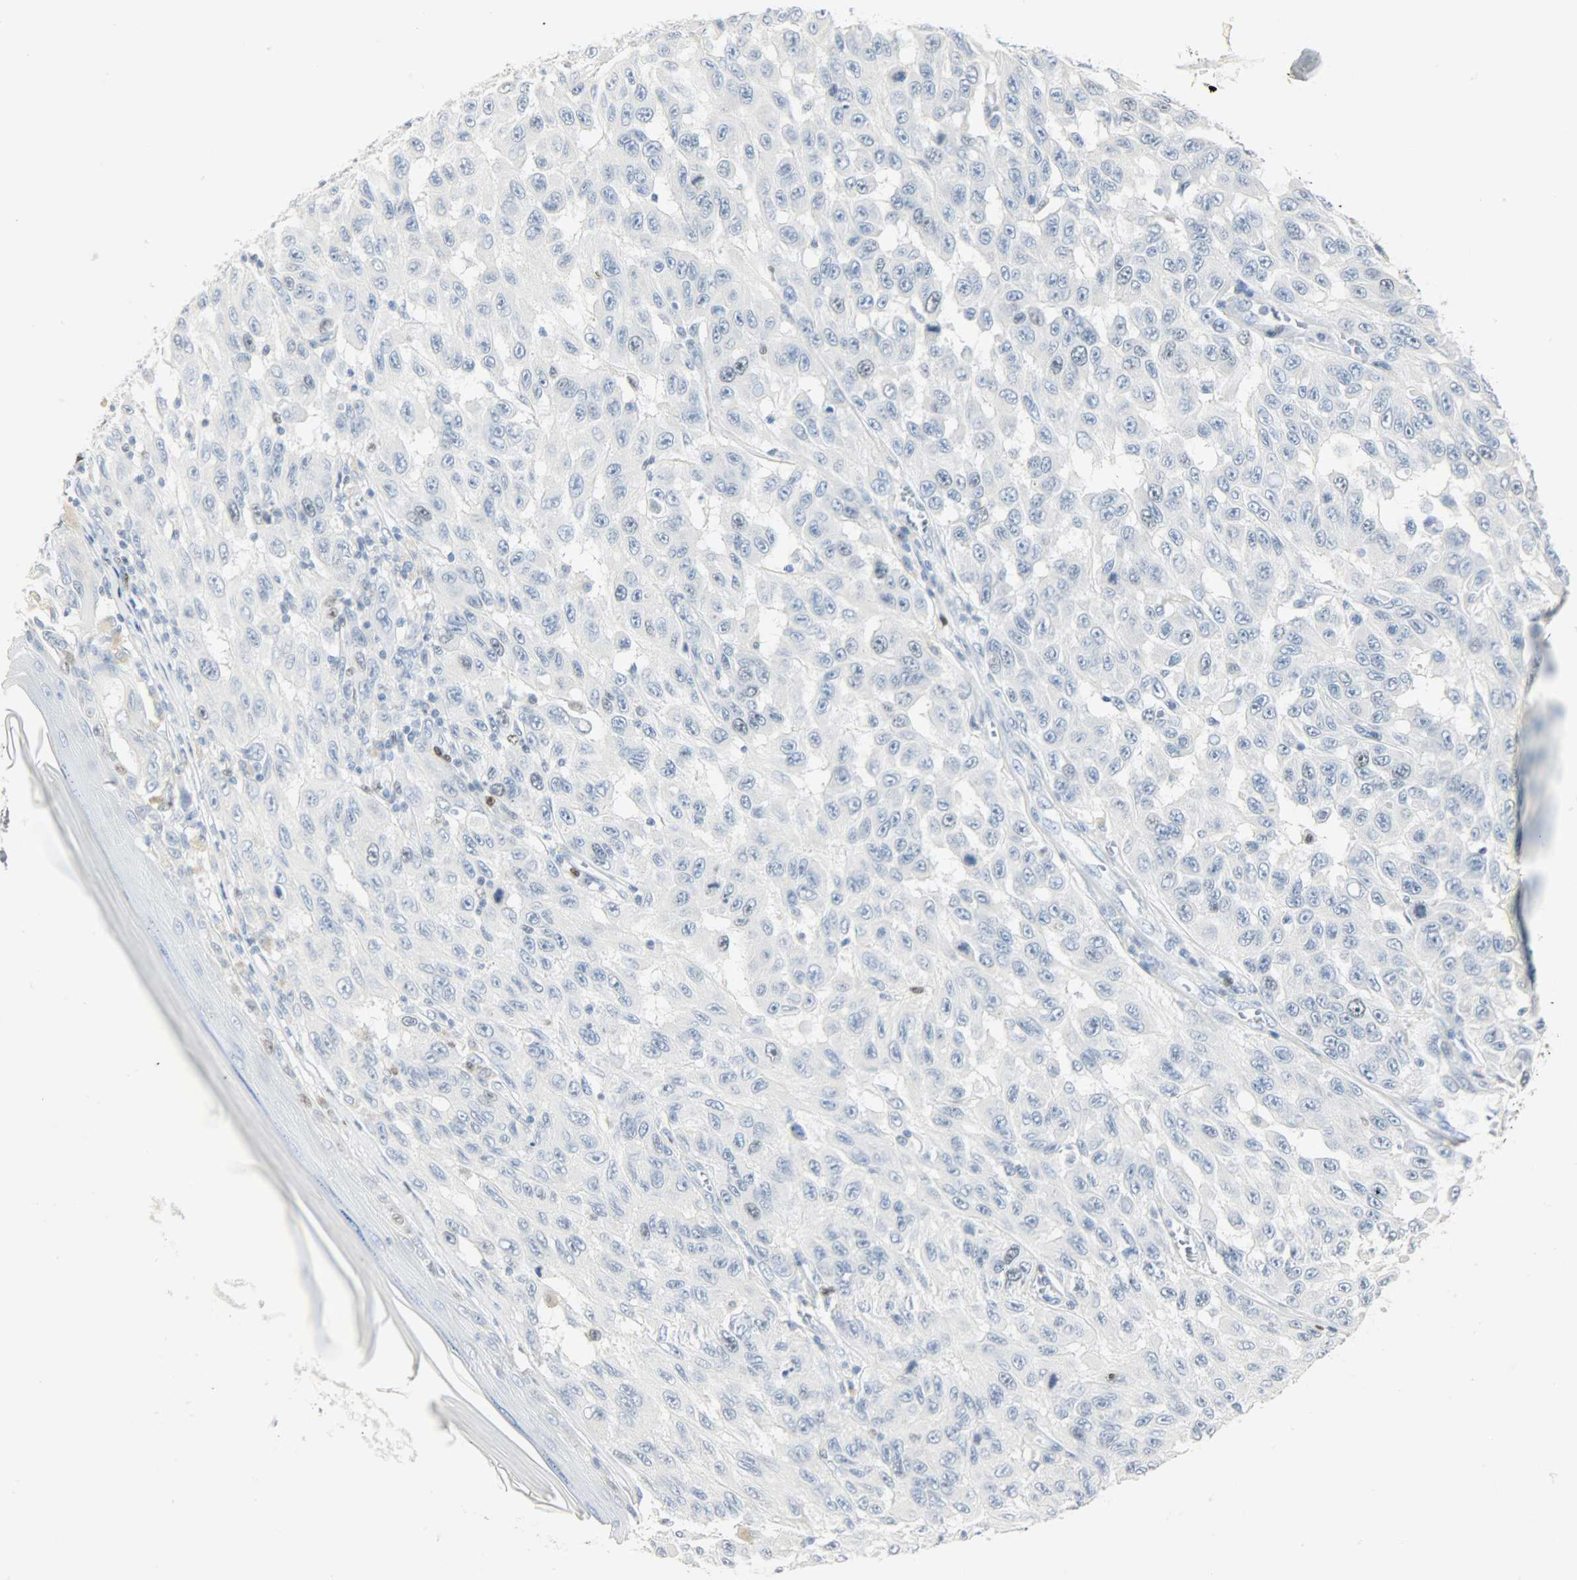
{"staining": {"intensity": "negative", "quantity": "none", "location": "none"}, "tissue": "melanoma", "cell_type": "Tumor cells", "image_type": "cancer", "snomed": [{"axis": "morphology", "description": "Malignant melanoma, NOS"}, {"axis": "topography", "description": "Skin"}], "caption": "Tumor cells show no significant positivity in malignant melanoma.", "gene": "HELLS", "patient": {"sex": "male", "age": 30}}